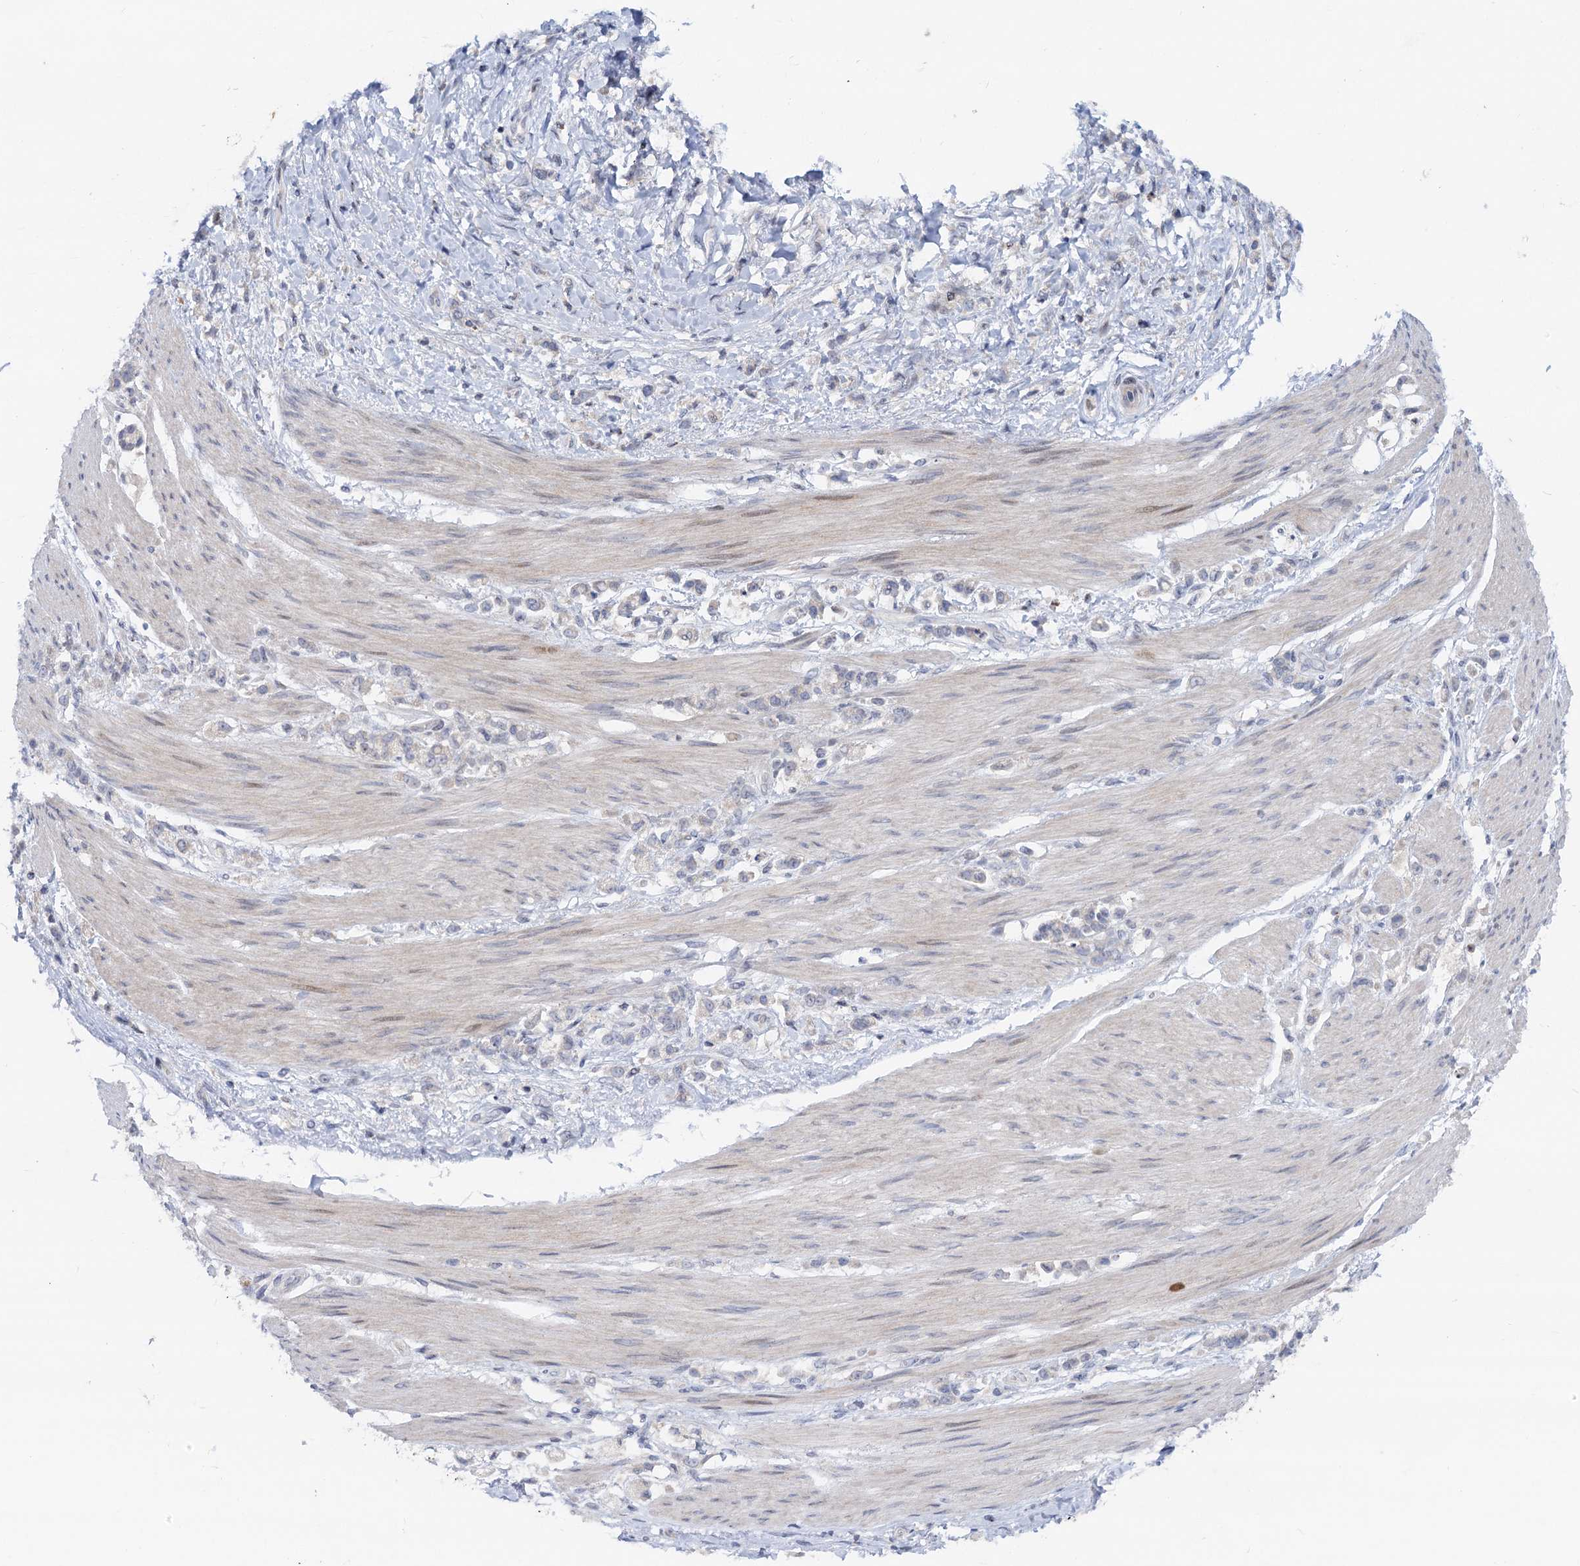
{"staining": {"intensity": "negative", "quantity": "none", "location": "none"}, "tissue": "stomach cancer", "cell_type": "Tumor cells", "image_type": "cancer", "snomed": [{"axis": "morphology", "description": "Adenocarcinoma, NOS"}, {"axis": "topography", "description": "Stomach"}], "caption": "High magnification brightfield microscopy of stomach cancer (adenocarcinoma) stained with DAB (3,3'-diaminobenzidine) (brown) and counterstained with hematoxylin (blue): tumor cells show no significant expression.", "gene": "QPCTL", "patient": {"sex": "female", "age": 60}}